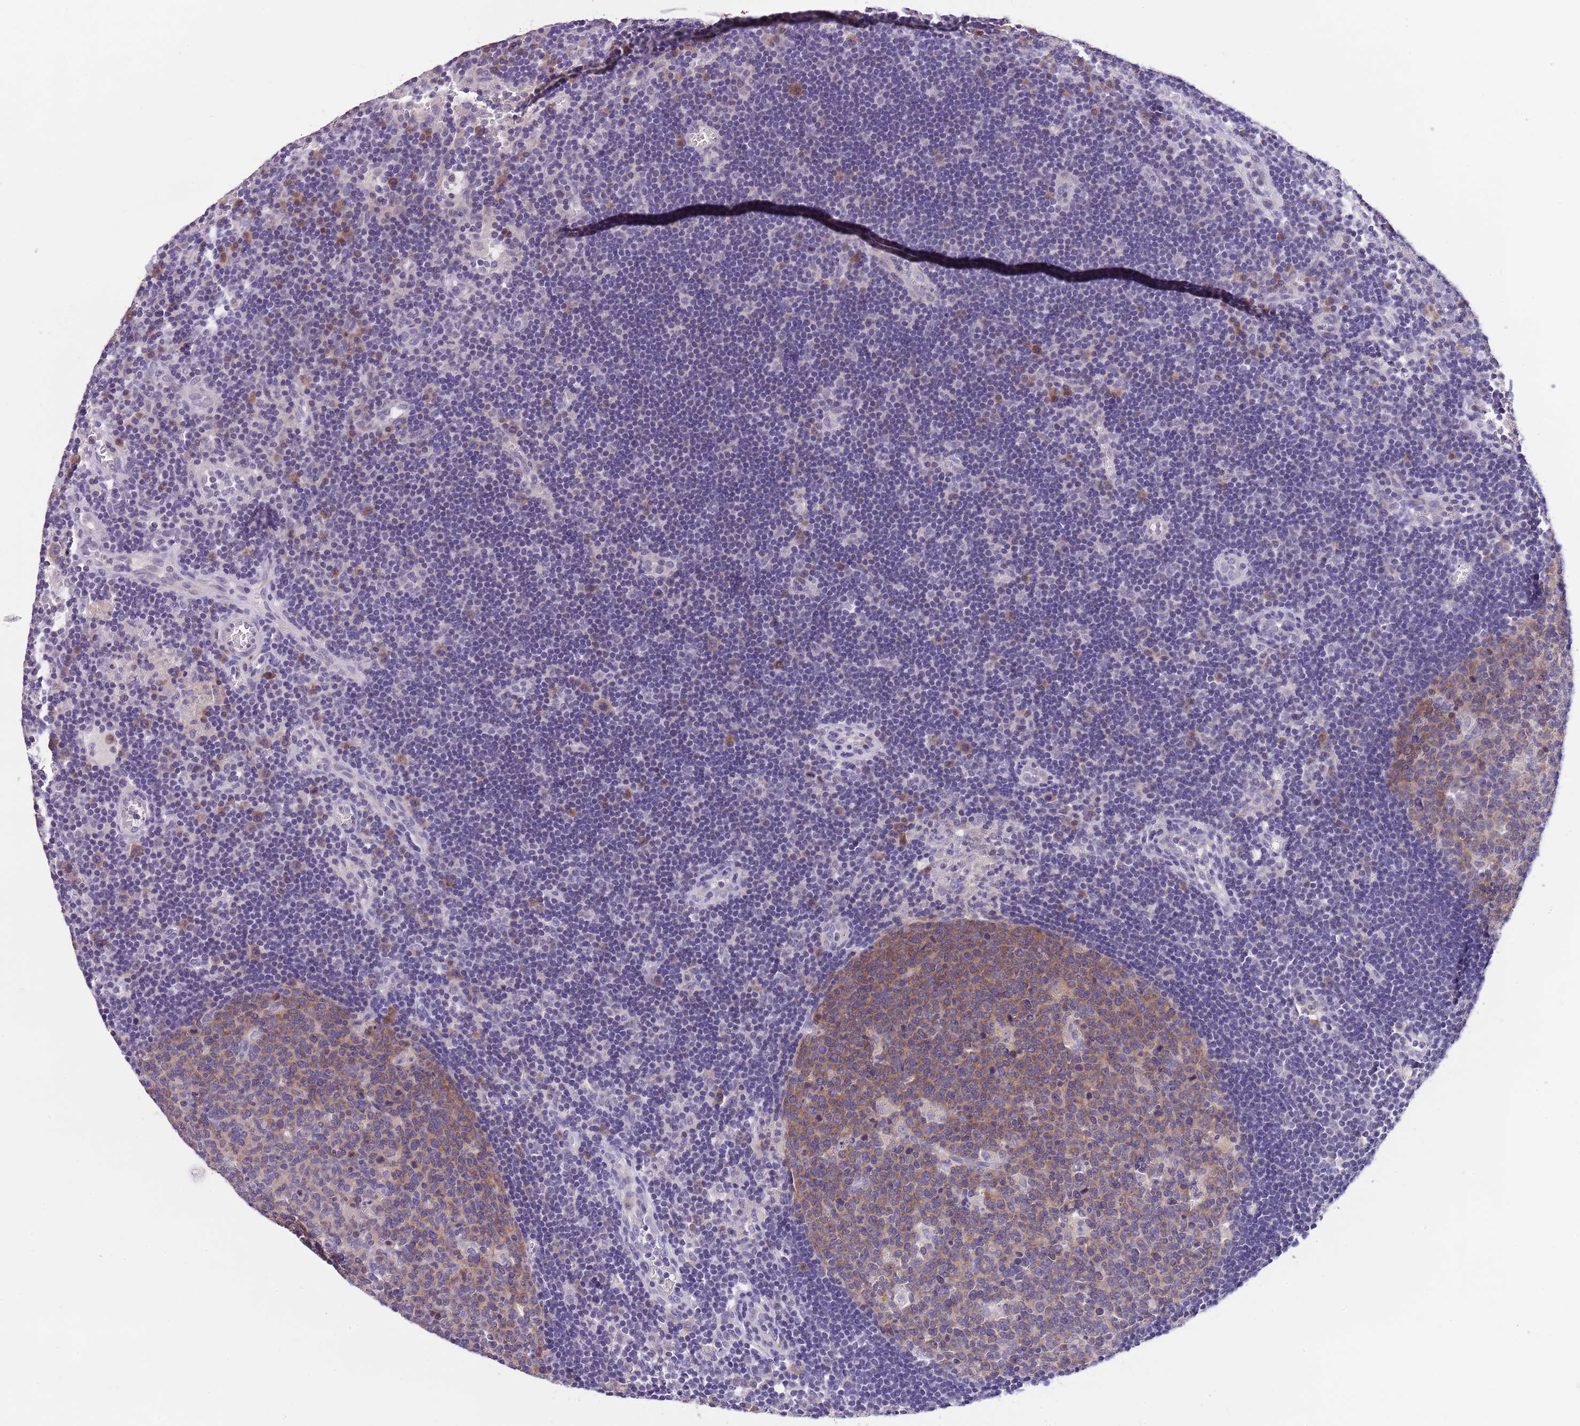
{"staining": {"intensity": "moderate", "quantity": "25%-75%", "location": "cytoplasmic/membranous"}, "tissue": "lymph node", "cell_type": "Germinal center cells", "image_type": "normal", "snomed": [{"axis": "morphology", "description": "Normal tissue, NOS"}, {"axis": "topography", "description": "Lymph node"}], "caption": "The image displays immunohistochemical staining of unremarkable lymph node. There is moderate cytoplasmic/membranous expression is seen in about 25%-75% of germinal center cells.", "gene": "ZNF658", "patient": {"sex": "male", "age": 62}}